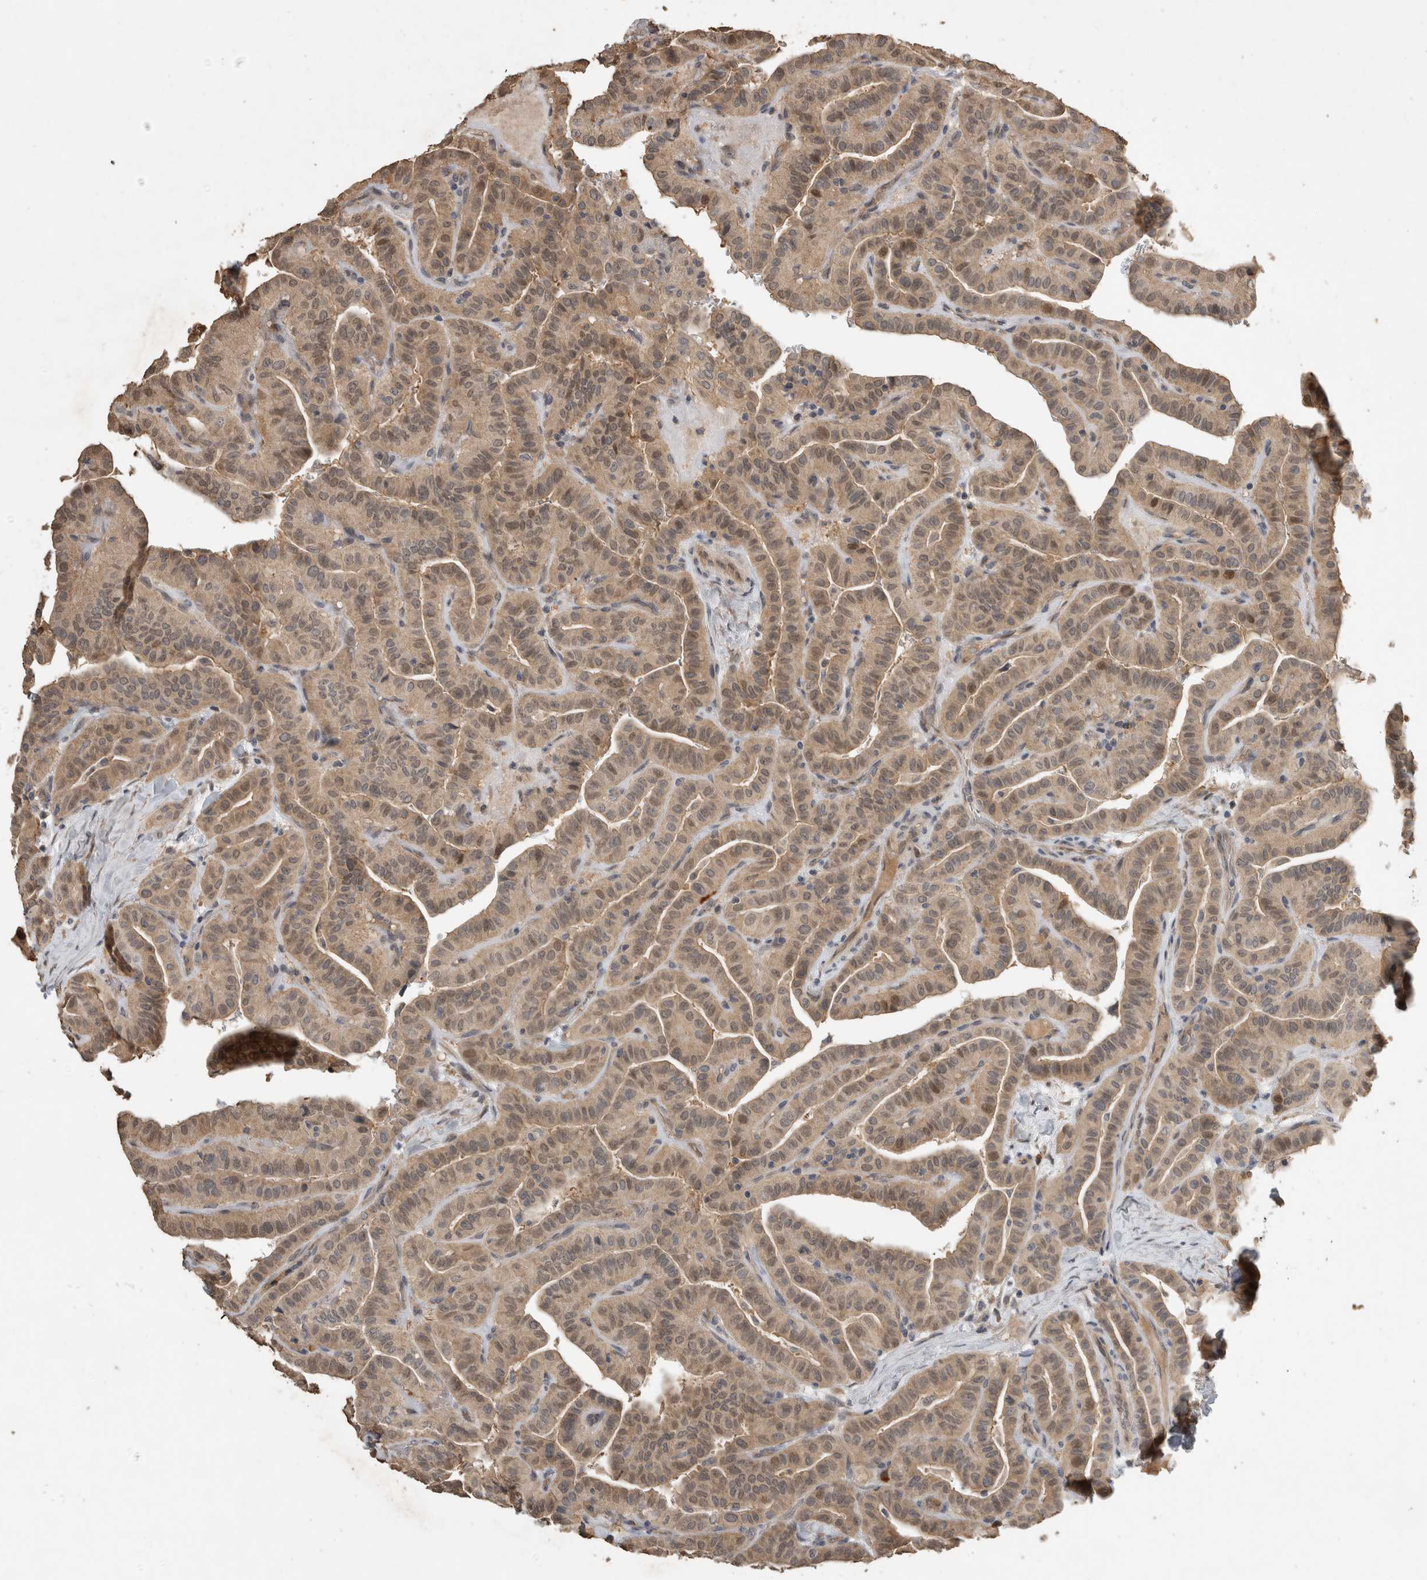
{"staining": {"intensity": "weak", "quantity": "25%-75%", "location": "cytoplasmic/membranous,nuclear"}, "tissue": "thyroid cancer", "cell_type": "Tumor cells", "image_type": "cancer", "snomed": [{"axis": "morphology", "description": "Papillary adenocarcinoma, NOS"}, {"axis": "topography", "description": "Thyroid gland"}], "caption": "Immunohistochemical staining of thyroid cancer (papillary adenocarcinoma) exhibits low levels of weak cytoplasmic/membranous and nuclear protein staining in approximately 25%-75% of tumor cells. (IHC, brightfield microscopy, high magnification).", "gene": "RHPN1", "patient": {"sex": "male", "age": 77}}